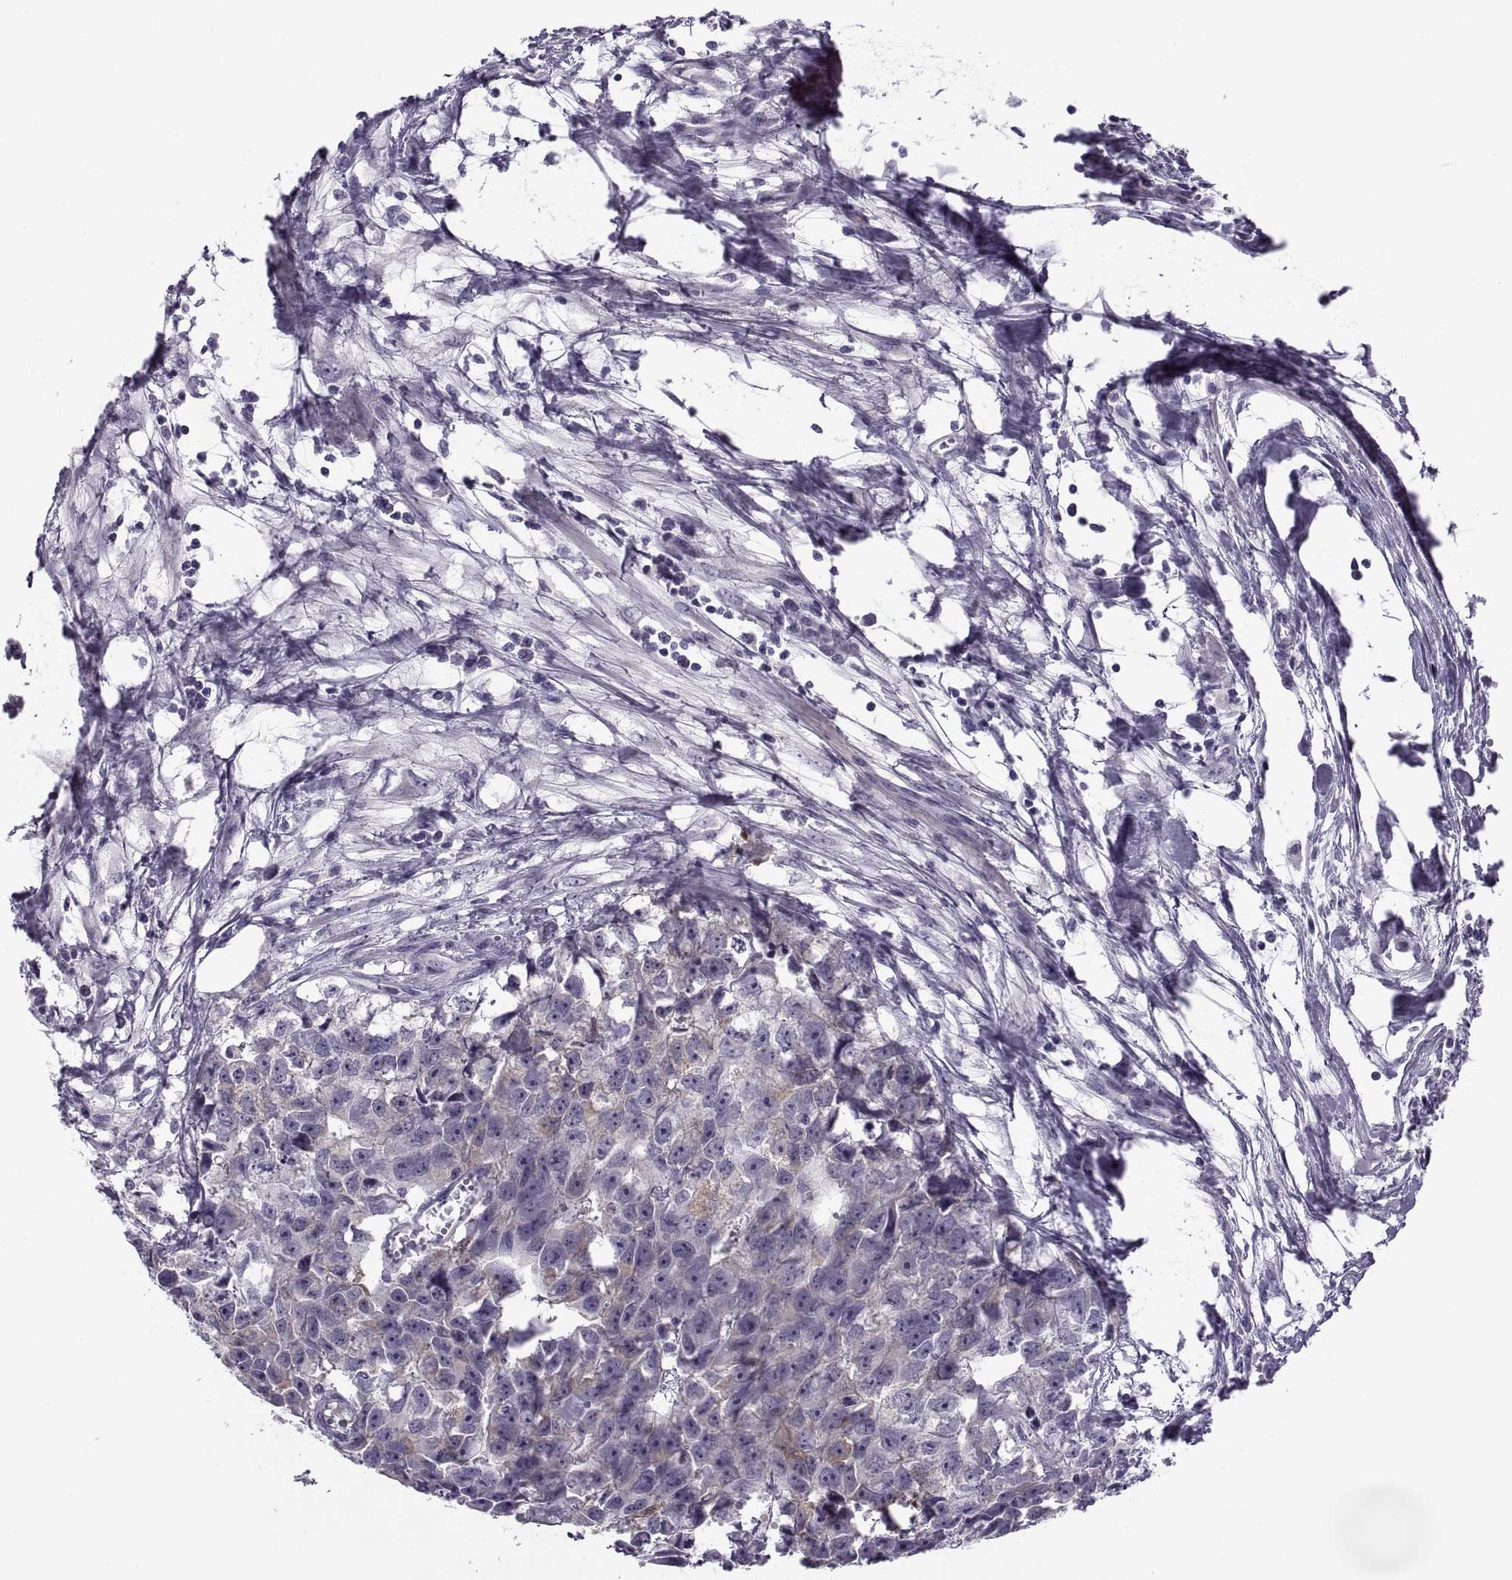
{"staining": {"intensity": "weak", "quantity": "<25%", "location": "cytoplasmic/membranous"}, "tissue": "testis cancer", "cell_type": "Tumor cells", "image_type": "cancer", "snomed": [{"axis": "morphology", "description": "Carcinoma, Embryonal, NOS"}, {"axis": "morphology", "description": "Teratoma, malignant, NOS"}, {"axis": "topography", "description": "Testis"}], "caption": "This is a micrograph of immunohistochemistry (IHC) staining of testis embryonal carcinoma, which shows no positivity in tumor cells.", "gene": "MAGEB1", "patient": {"sex": "male", "age": 44}}